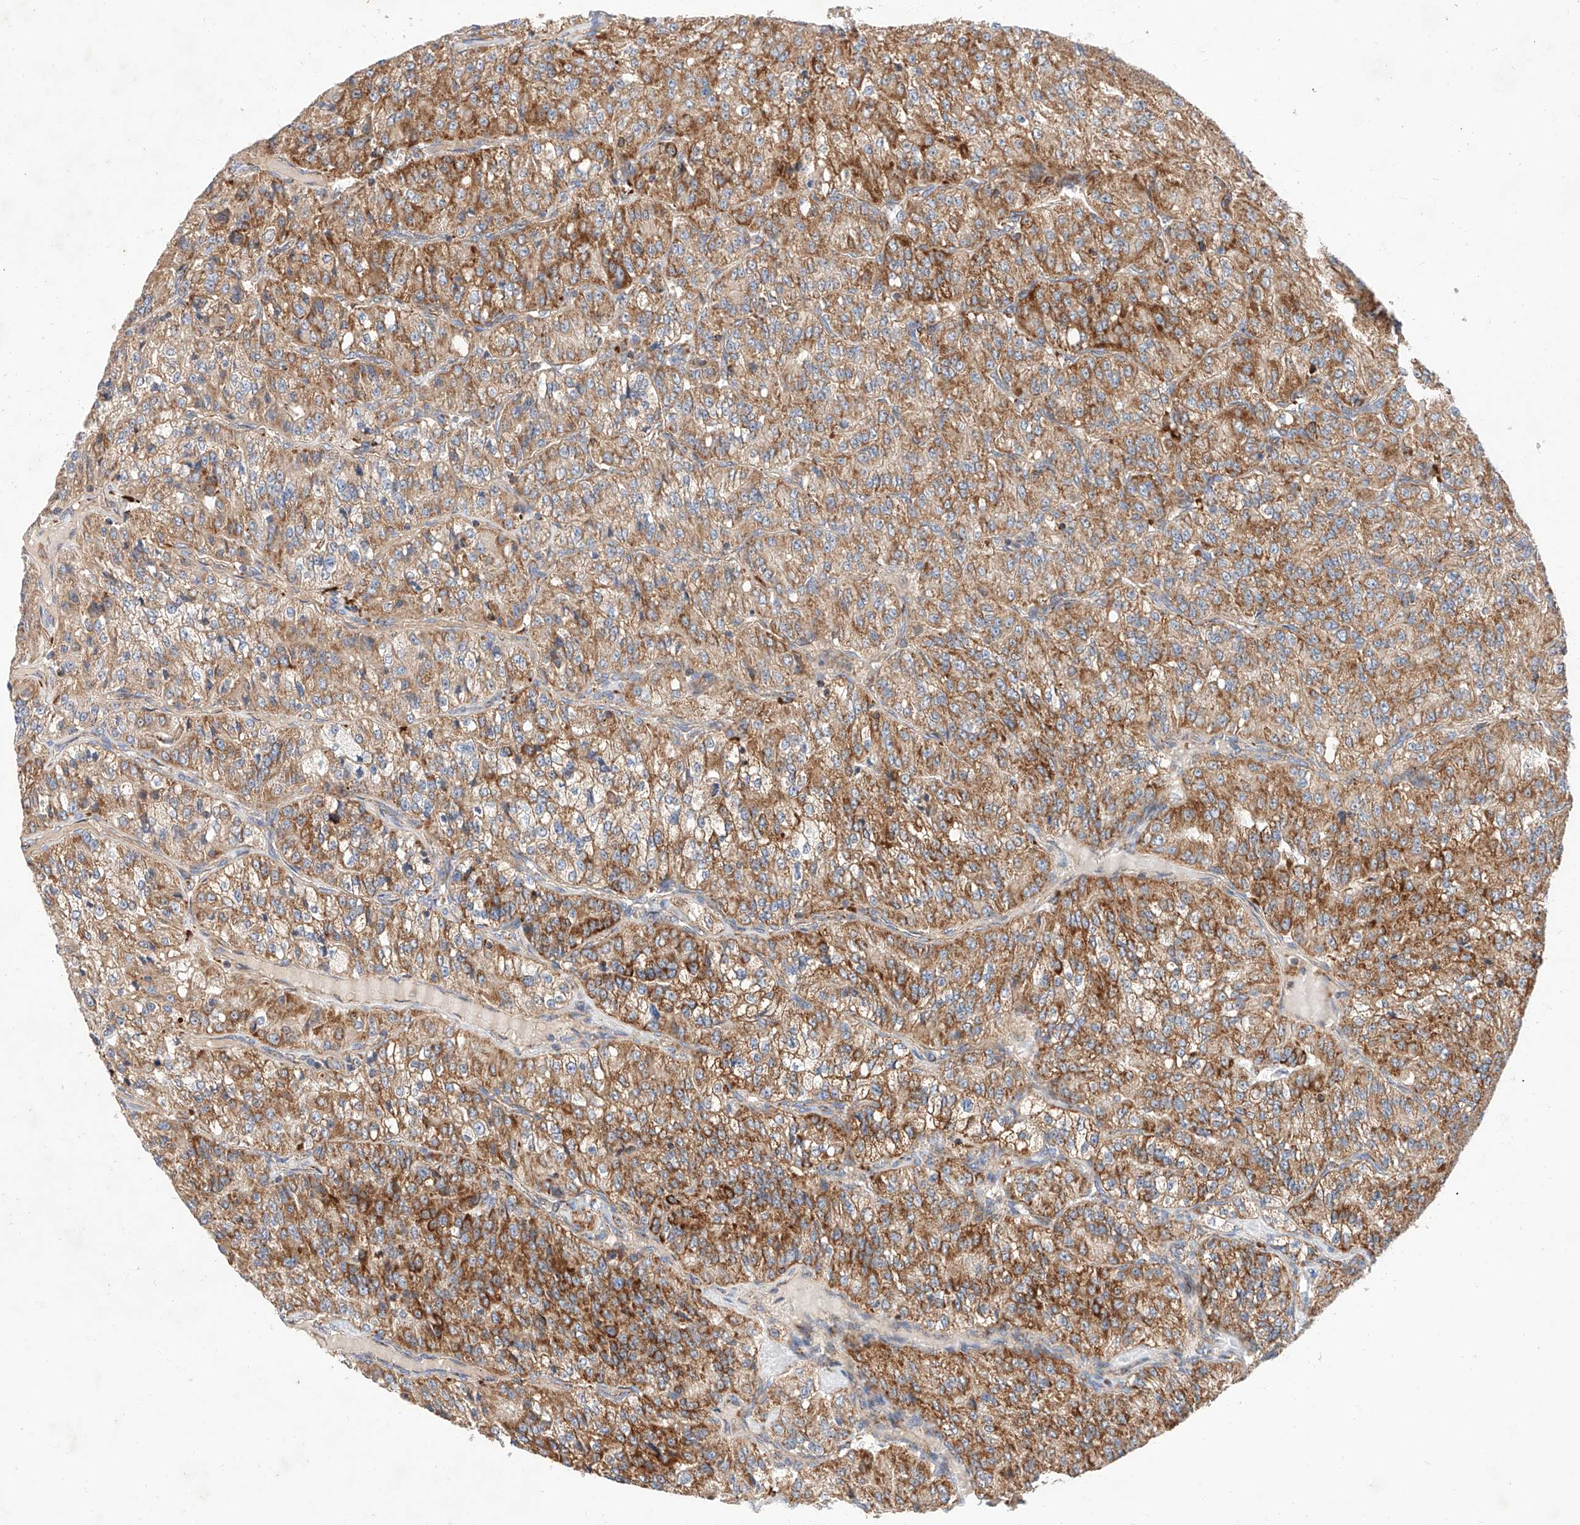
{"staining": {"intensity": "moderate", "quantity": ">75%", "location": "cytoplasmic/membranous"}, "tissue": "renal cancer", "cell_type": "Tumor cells", "image_type": "cancer", "snomed": [{"axis": "morphology", "description": "Adenocarcinoma, NOS"}, {"axis": "topography", "description": "Kidney"}], "caption": "Immunohistochemical staining of adenocarcinoma (renal) shows moderate cytoplasmic/membranous protein expression in approximately >75% of tumor cells. The staining was performed using DAB to visualize the protein expression in brown, while the nuclei were stained in blue with hematoxylin (Magnification: 20x).", "gene": "NR1D1", "patient": {"sex": "female", "age": 63}}